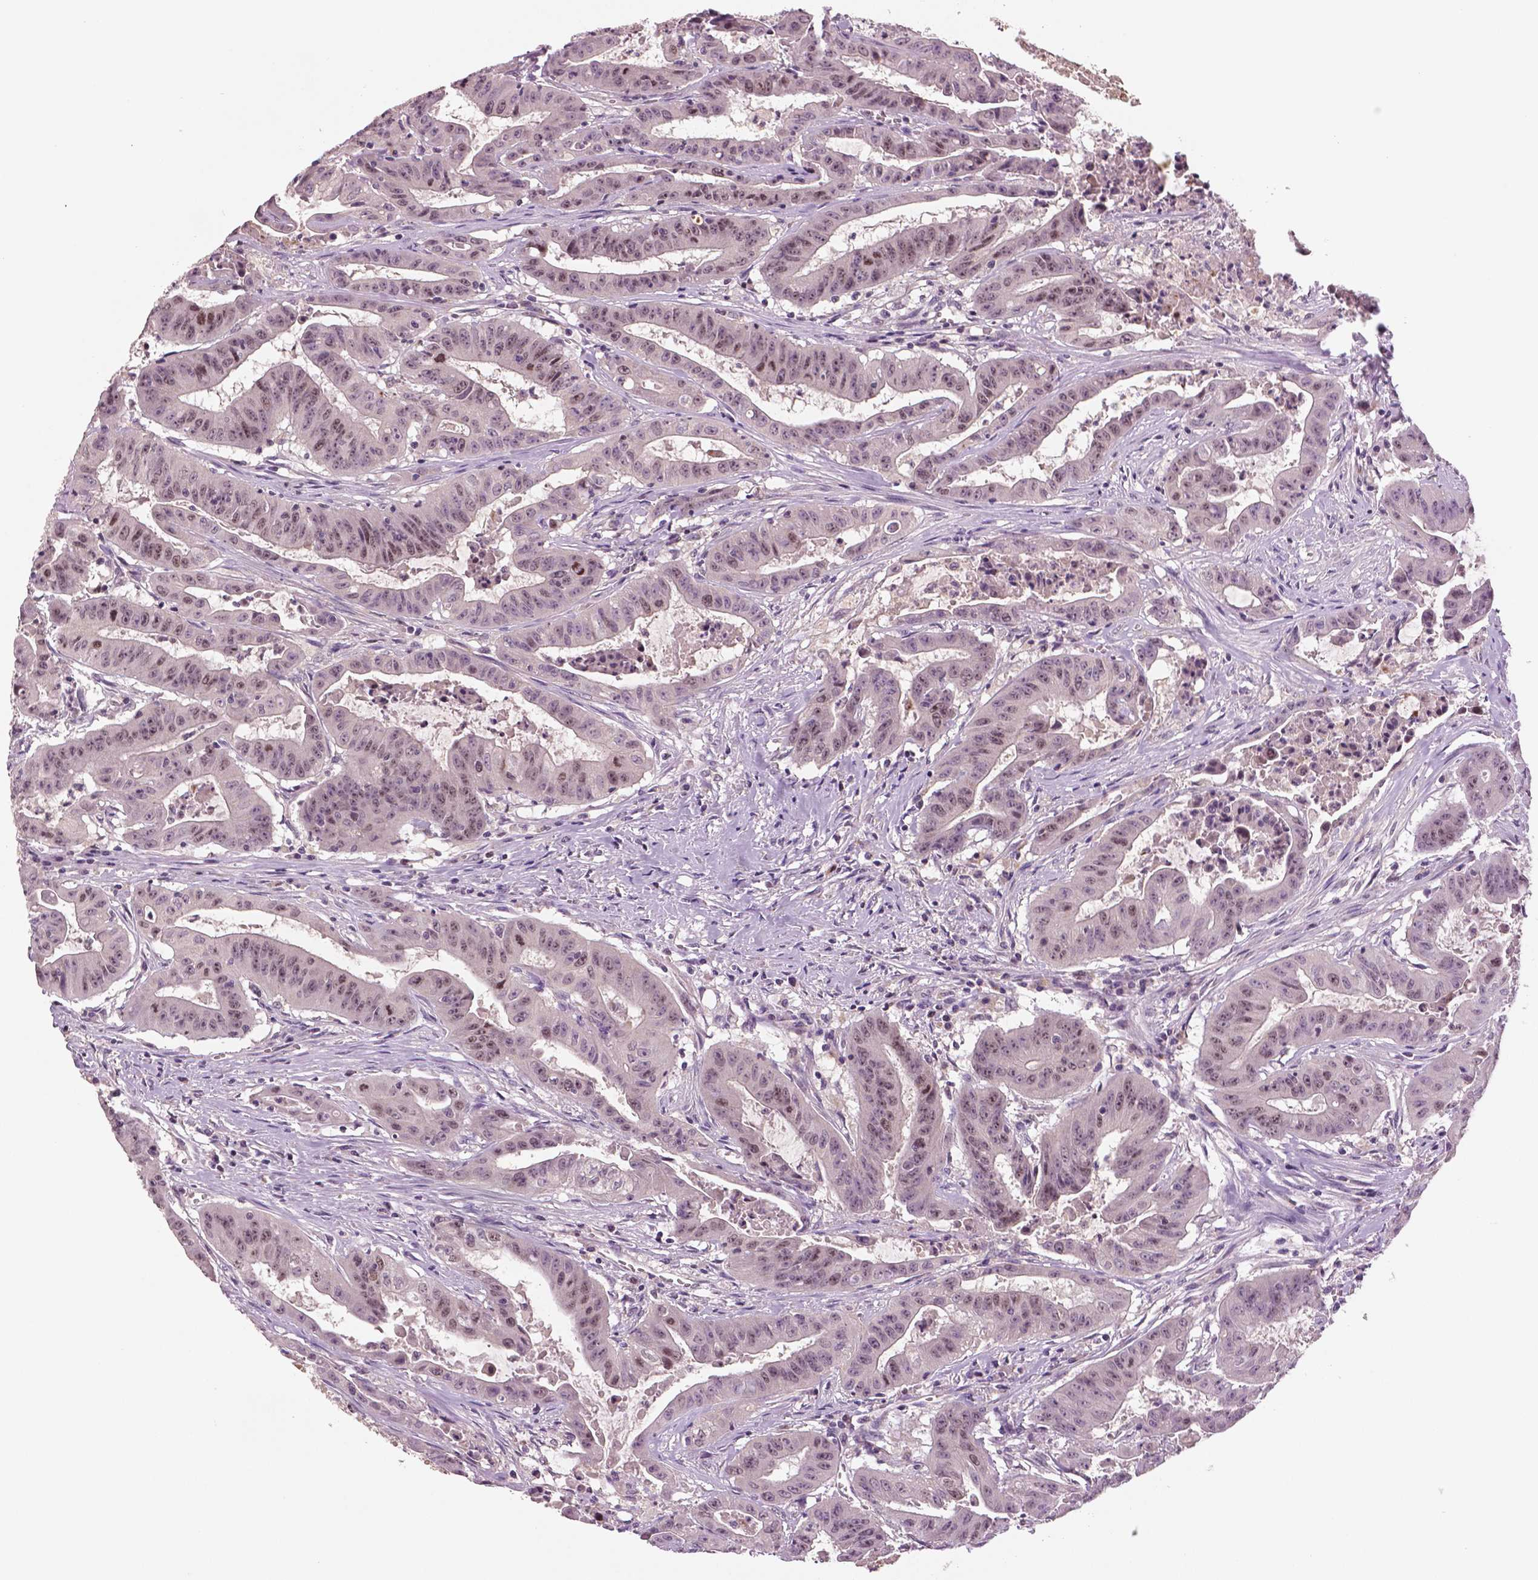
{"staining": {"intensity": "moderate", "quantity": "25%-75%", "location": "nuclear"}, "tissue": "colorectal cancer", "cell_type": "Tumor cells", "image_type": "cancer", "snomed": [{"axis": "morphology", "description": "Adenocarcinoma, NOS"}, {"axis": "topography", "description": "Colon"}], "caption": "About 25%-75% of tumor cells in human colorectal cancer show moderate nuclear protein expression as visualized by brown immunohistochemical staining.", "gene": "MKI67", "patient": {"sex": "male", "age": 33}}